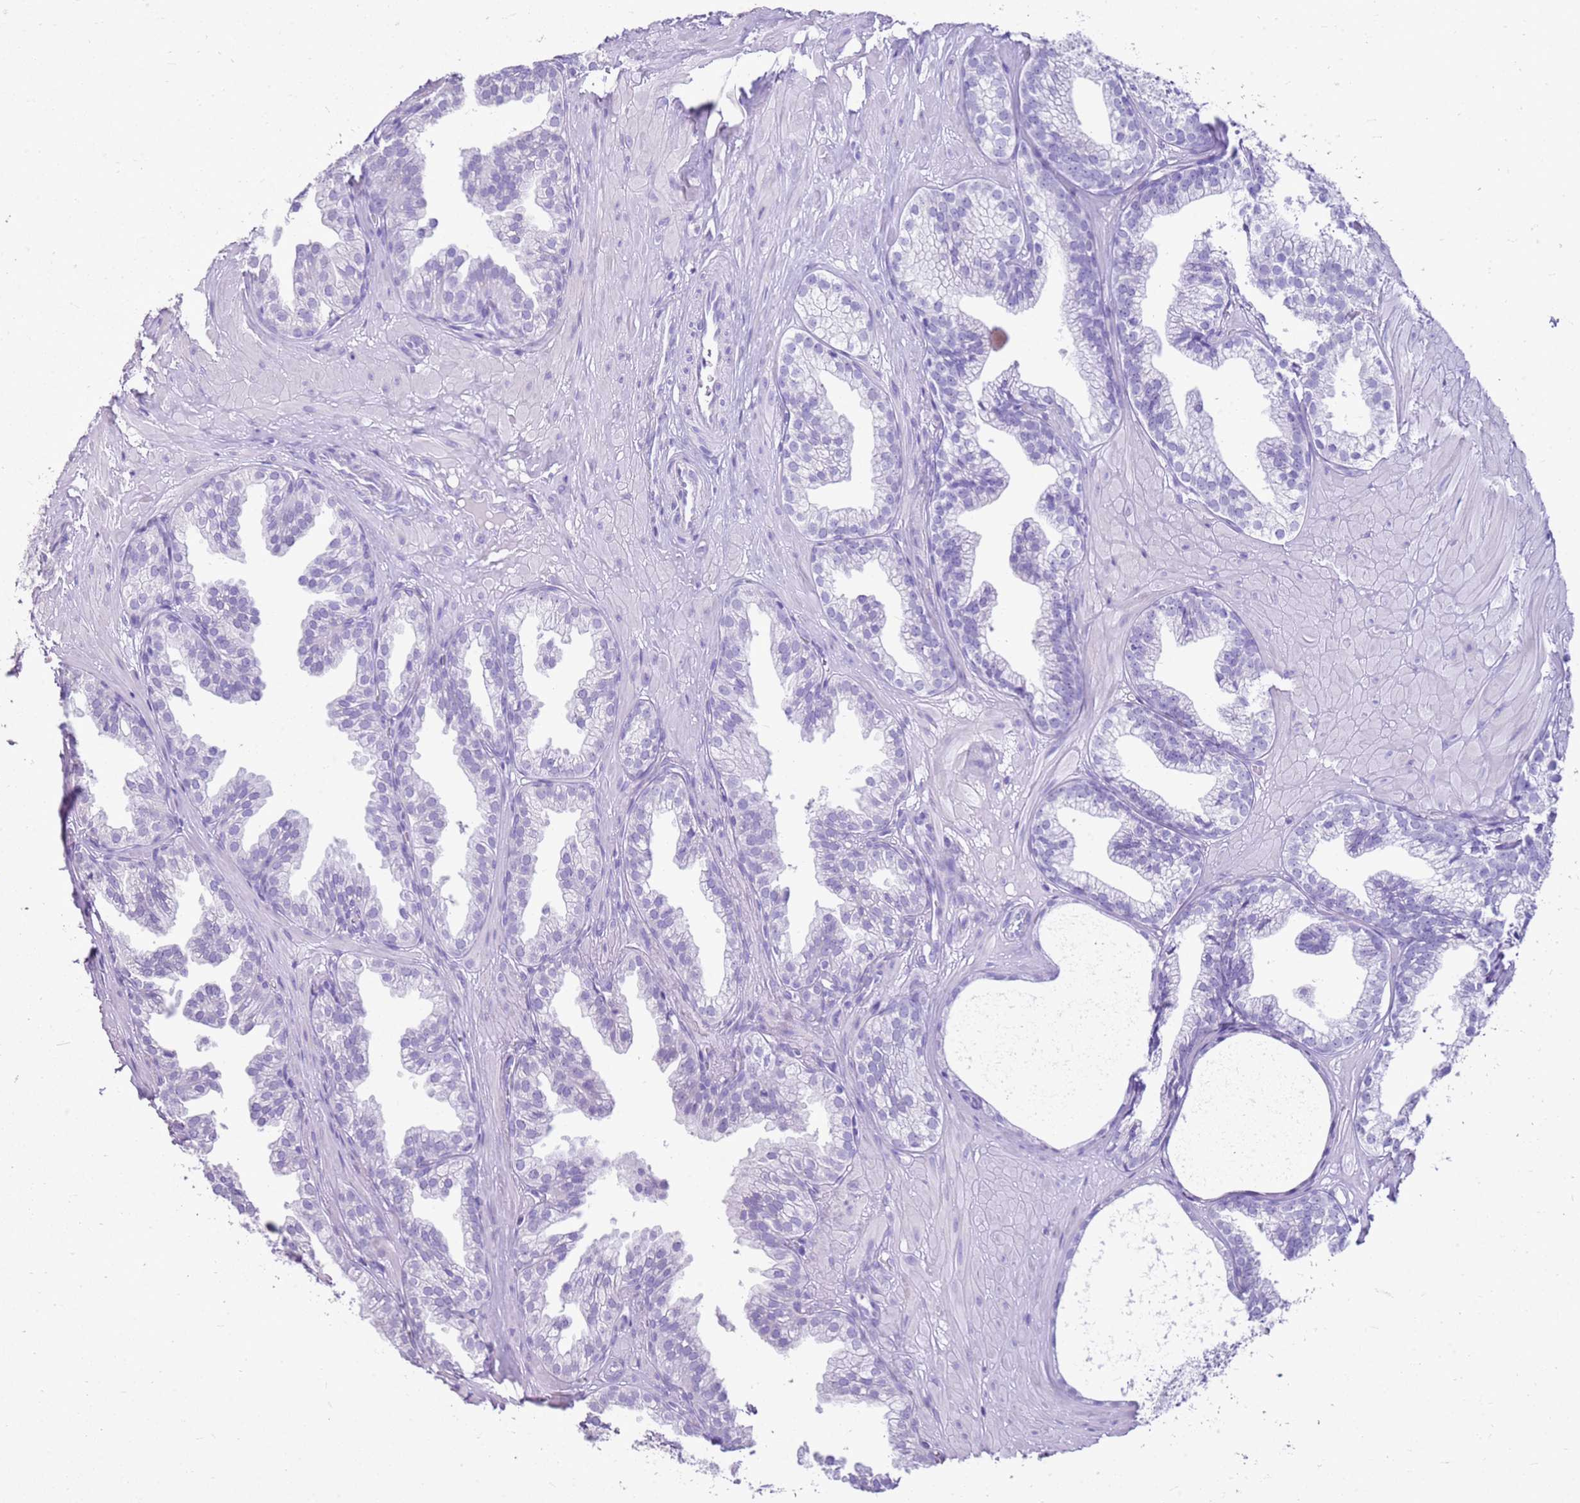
{"staining": {"intensity": "negative", "quantity": "none", "location": "none"}, "tissue": "prostate", "cell_type": "Glandular cells", "image_type": "normal", "snomed": [{"axis": "morphology", "description": "Normal tissue, NOS"}, {"axis": "topography", "description": "Prostate"}, {"axis": "topography", "description": "Peripheral nerve tissue"}], "caption": "IHC histopathology image of benign human prostate stained for a protein (brown), which displays no expression in glandular cells.", "gene": "CA8", "patient": {"sex": "male", "age": 55}}